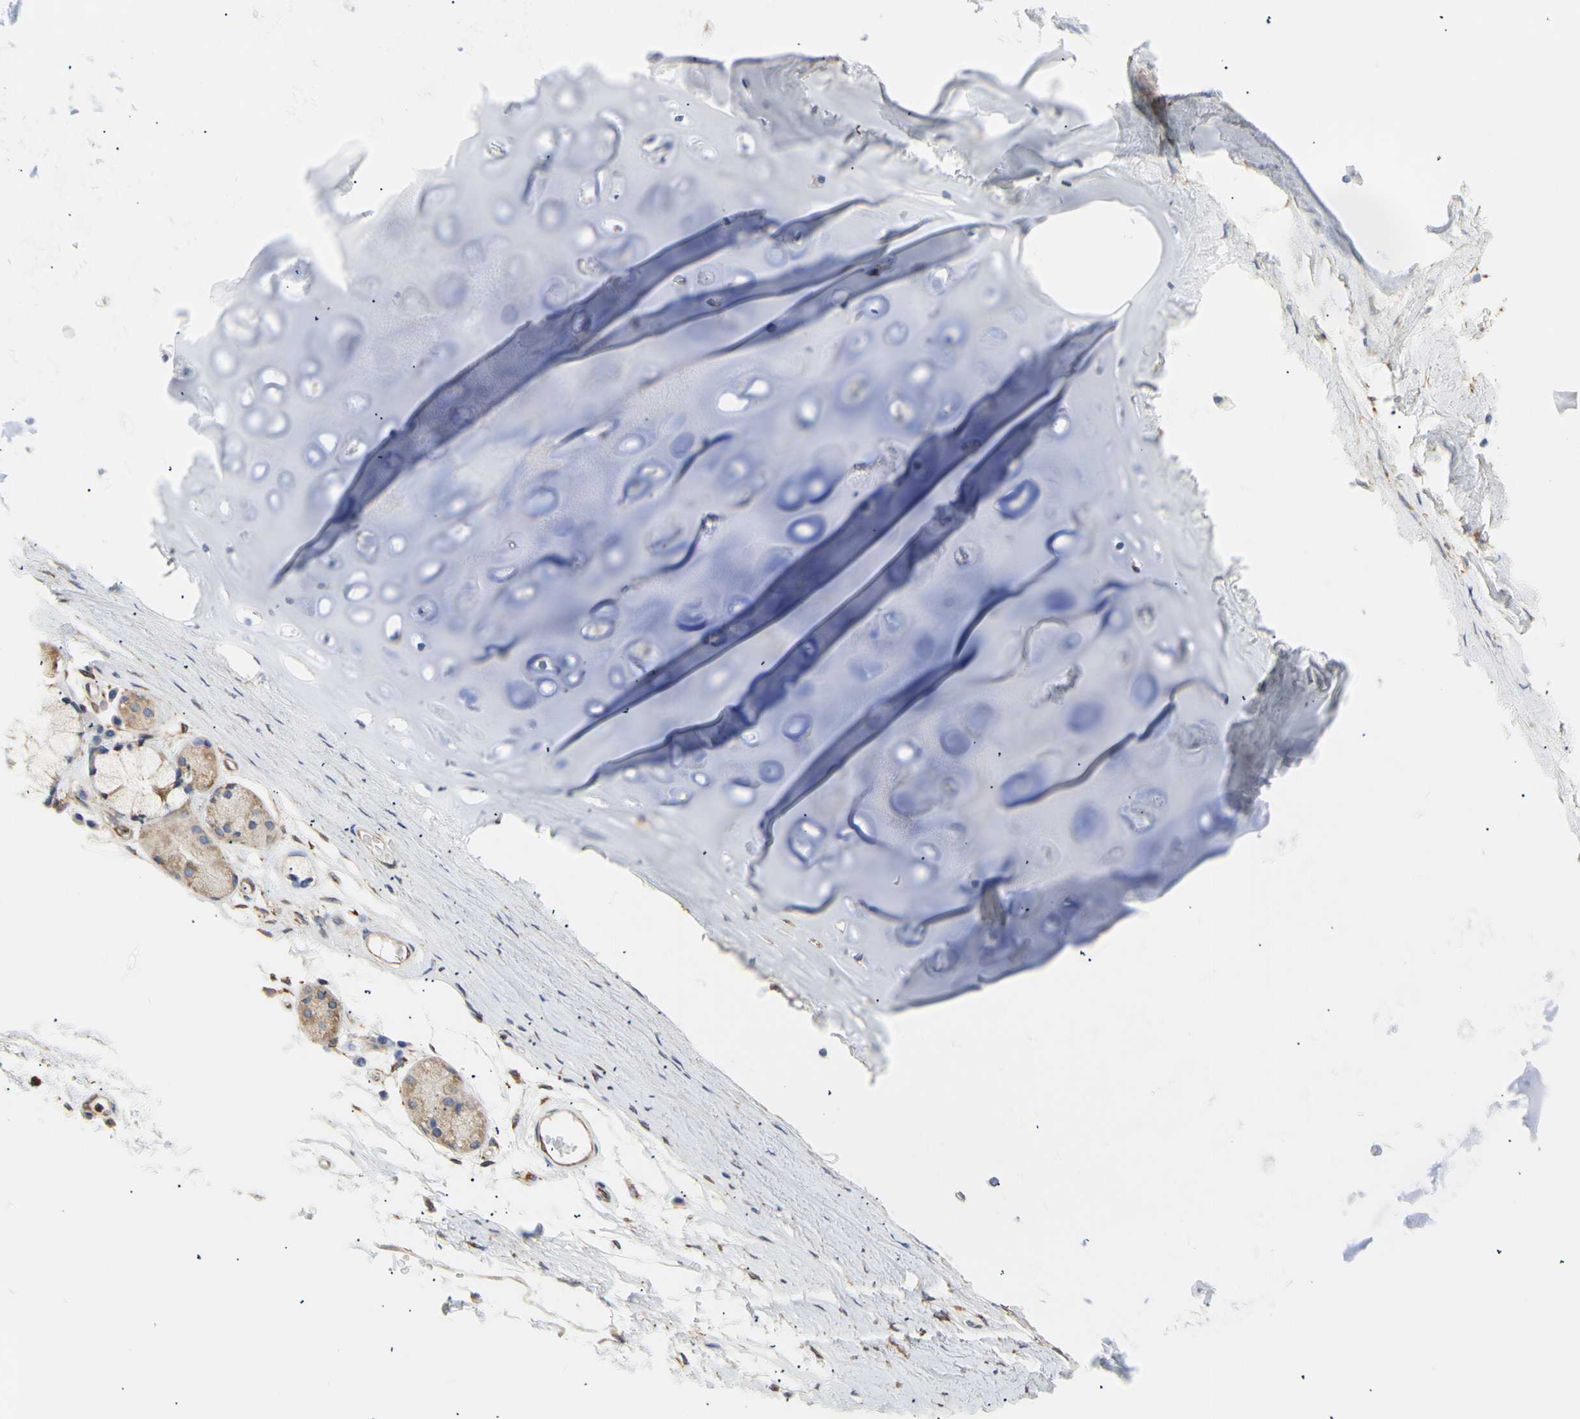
{"staining": {"intensity": "negative", "quantity": "none", "location": "none"}, "tissue": "adipose tissue", "cell_type": "Adipocytes", "image_type": "normal", "snomed": [{"axis": "morphology", "description": "Normal tissue, NOS"}, {"axis": "topography", "description": "Bronchus"}], "caption": "Immunohistochemistry image of unremarkable adipose tissue: human adipose tissue stained with DAB shows no significant protein staining in adipocytes. (Stains: DAB (3,3'-diaminobenzidine) IHC with hematoxylin counter stain, Microscopy: brightfield microscopy at high magnification).", "gene": "ERLIN1", "patient": {"sex": "female", "age": 73}}